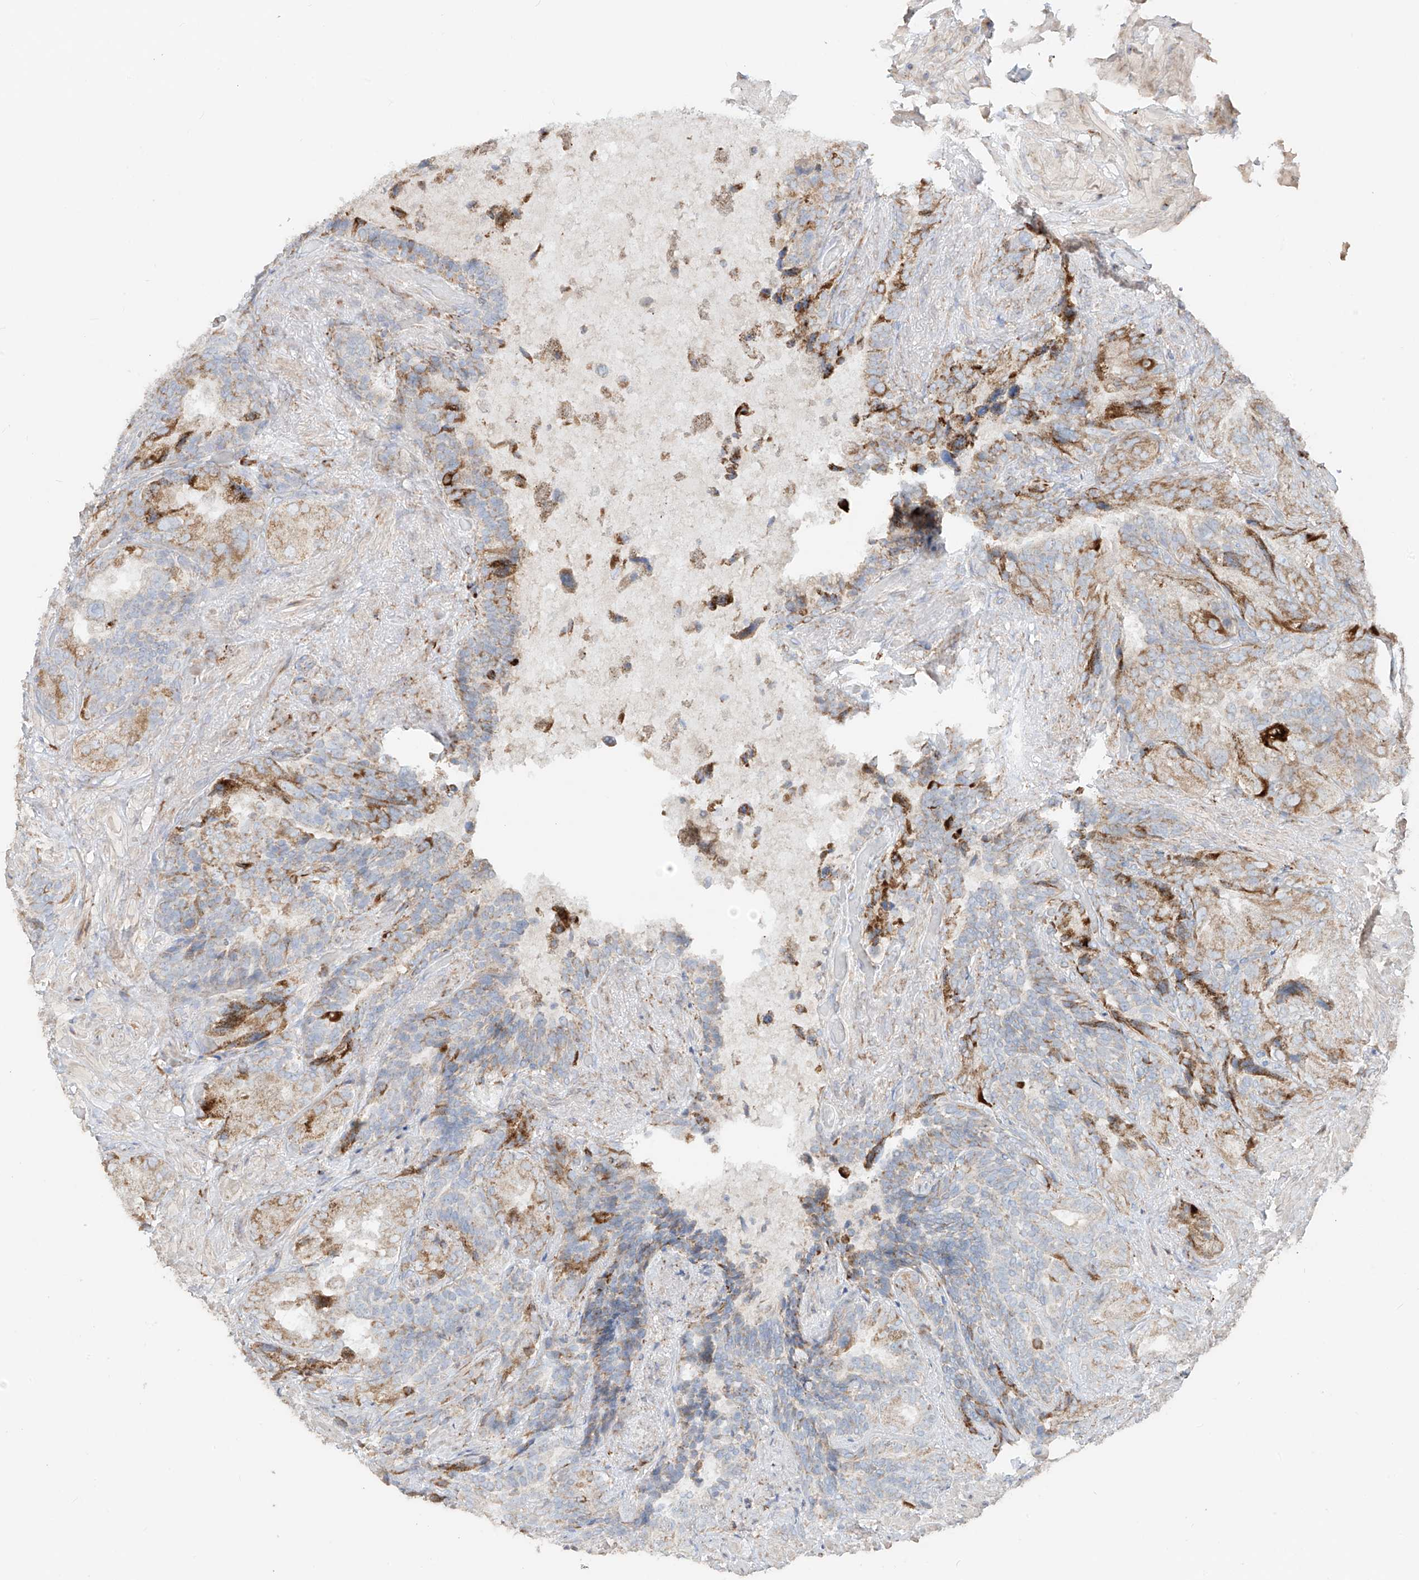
{"staining": {"intensity": "moderate", "quantity": "<25%", "location": "cytoplasmic/membranous"}, "tissue": "seminal vesicle", "cell_type": "Glandular cells", "image_type": "normal", "snomed": [{"axis": "morphology", "description": "Normal tissue, NOS"}, {"axis": "topography", "description": "Seminal veicle"}, {"axis": "topography", "description": "Peripheral nerve tissue"}], "caption": "Moderate cytoplasmic/membranous protein positivity is present in approximately <25% of glandular cells in seminal vesicle.", "gene": "COLGALT2", "patient": {"sex": "male", "age": 63}}